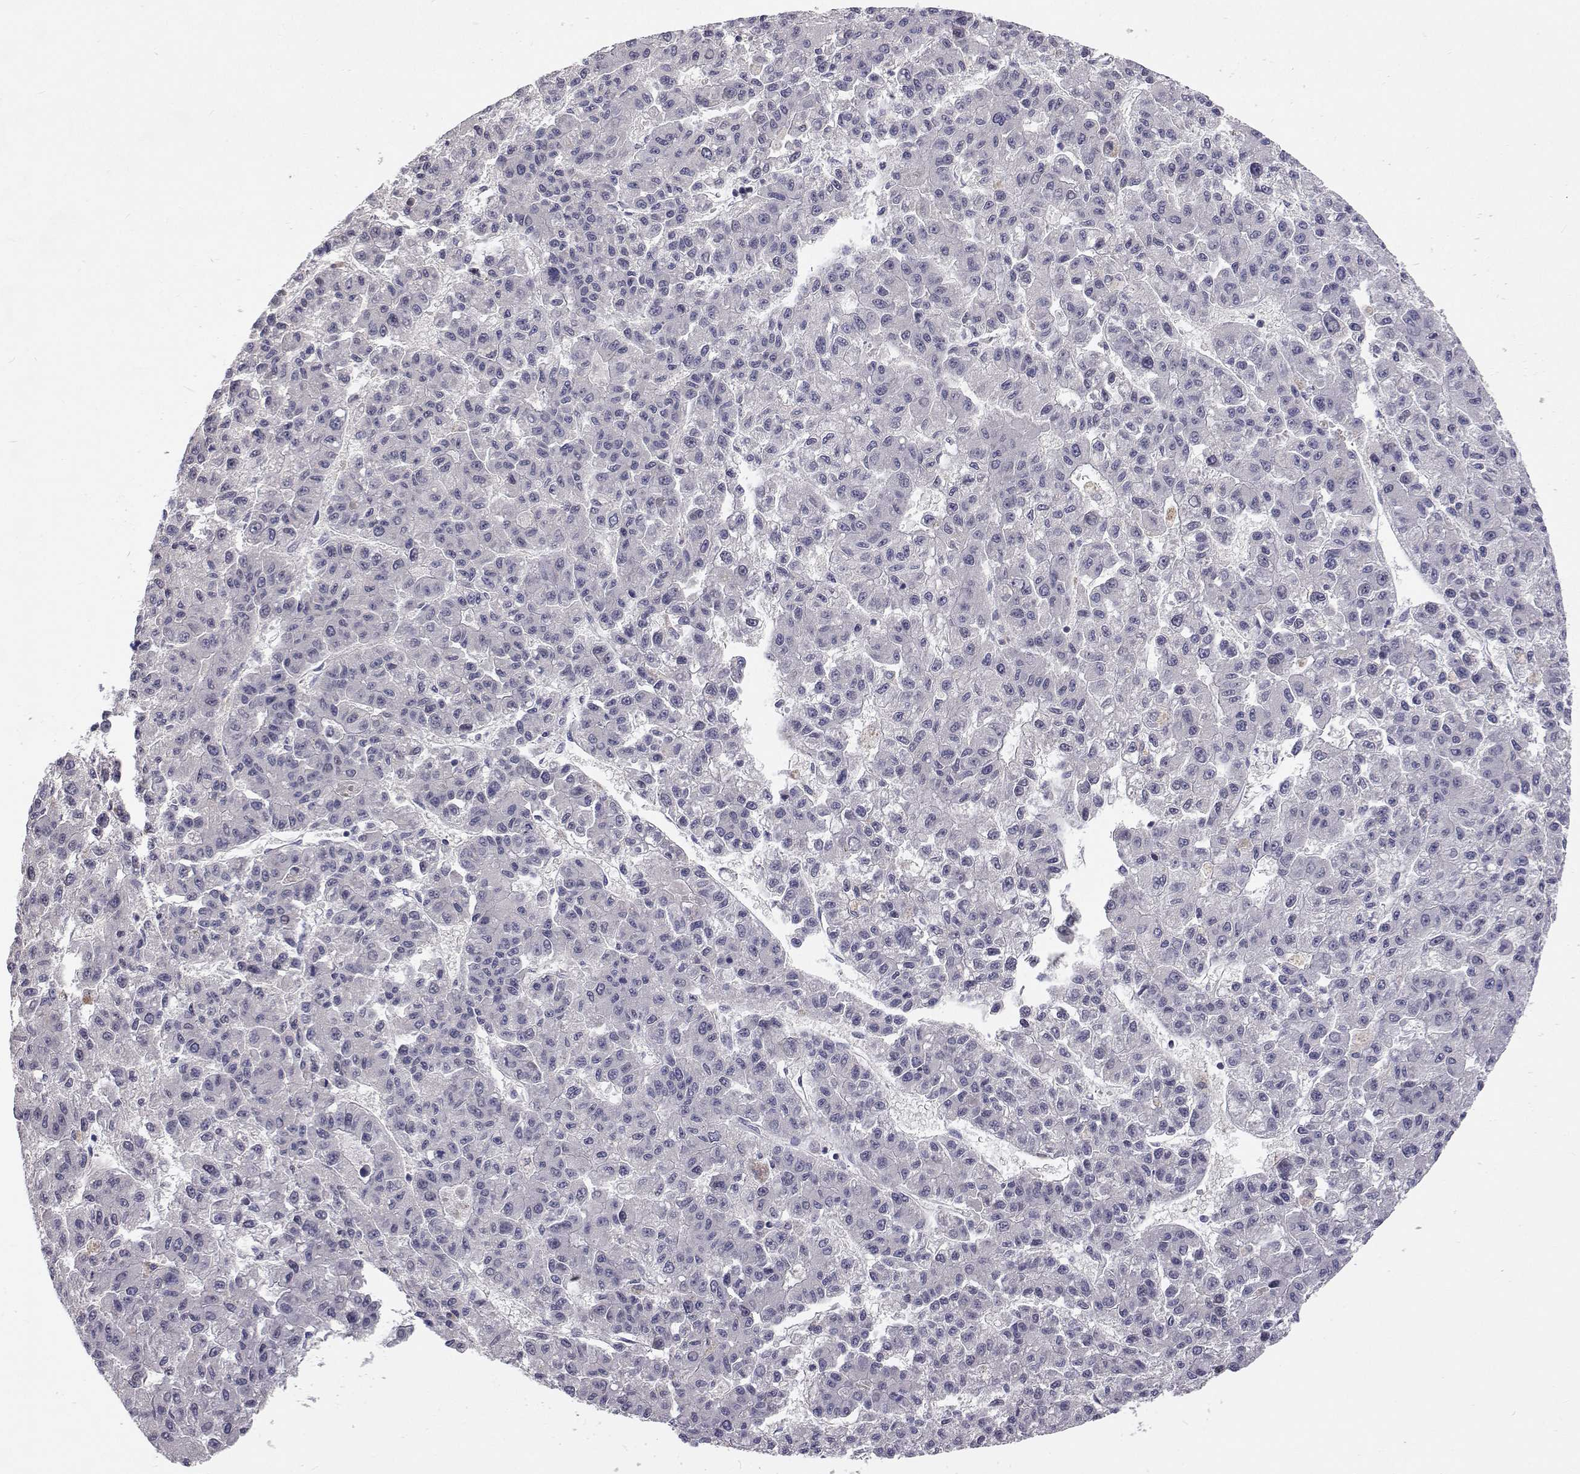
{"staining": {"intensity": "negative", "quantity": "none", "location": "none"}, "tissue": "liver cancer", "cell_type": "Tumor cells", "image_type": "cancer", "snomed": [{"axis": "morphology", "description": "Carcinoma, Hepatocellular, NOS"}, {"axis": "topography", "description": "Liver"}], "caption": "High magnification brightfield microscopy of liver cancer stained with DAB (brown) and counterstained with hematoxylin (blue): tumor cells show no significant expression.", "gene": "MYPN", "patient": {"sex": "male", "age": 70}}